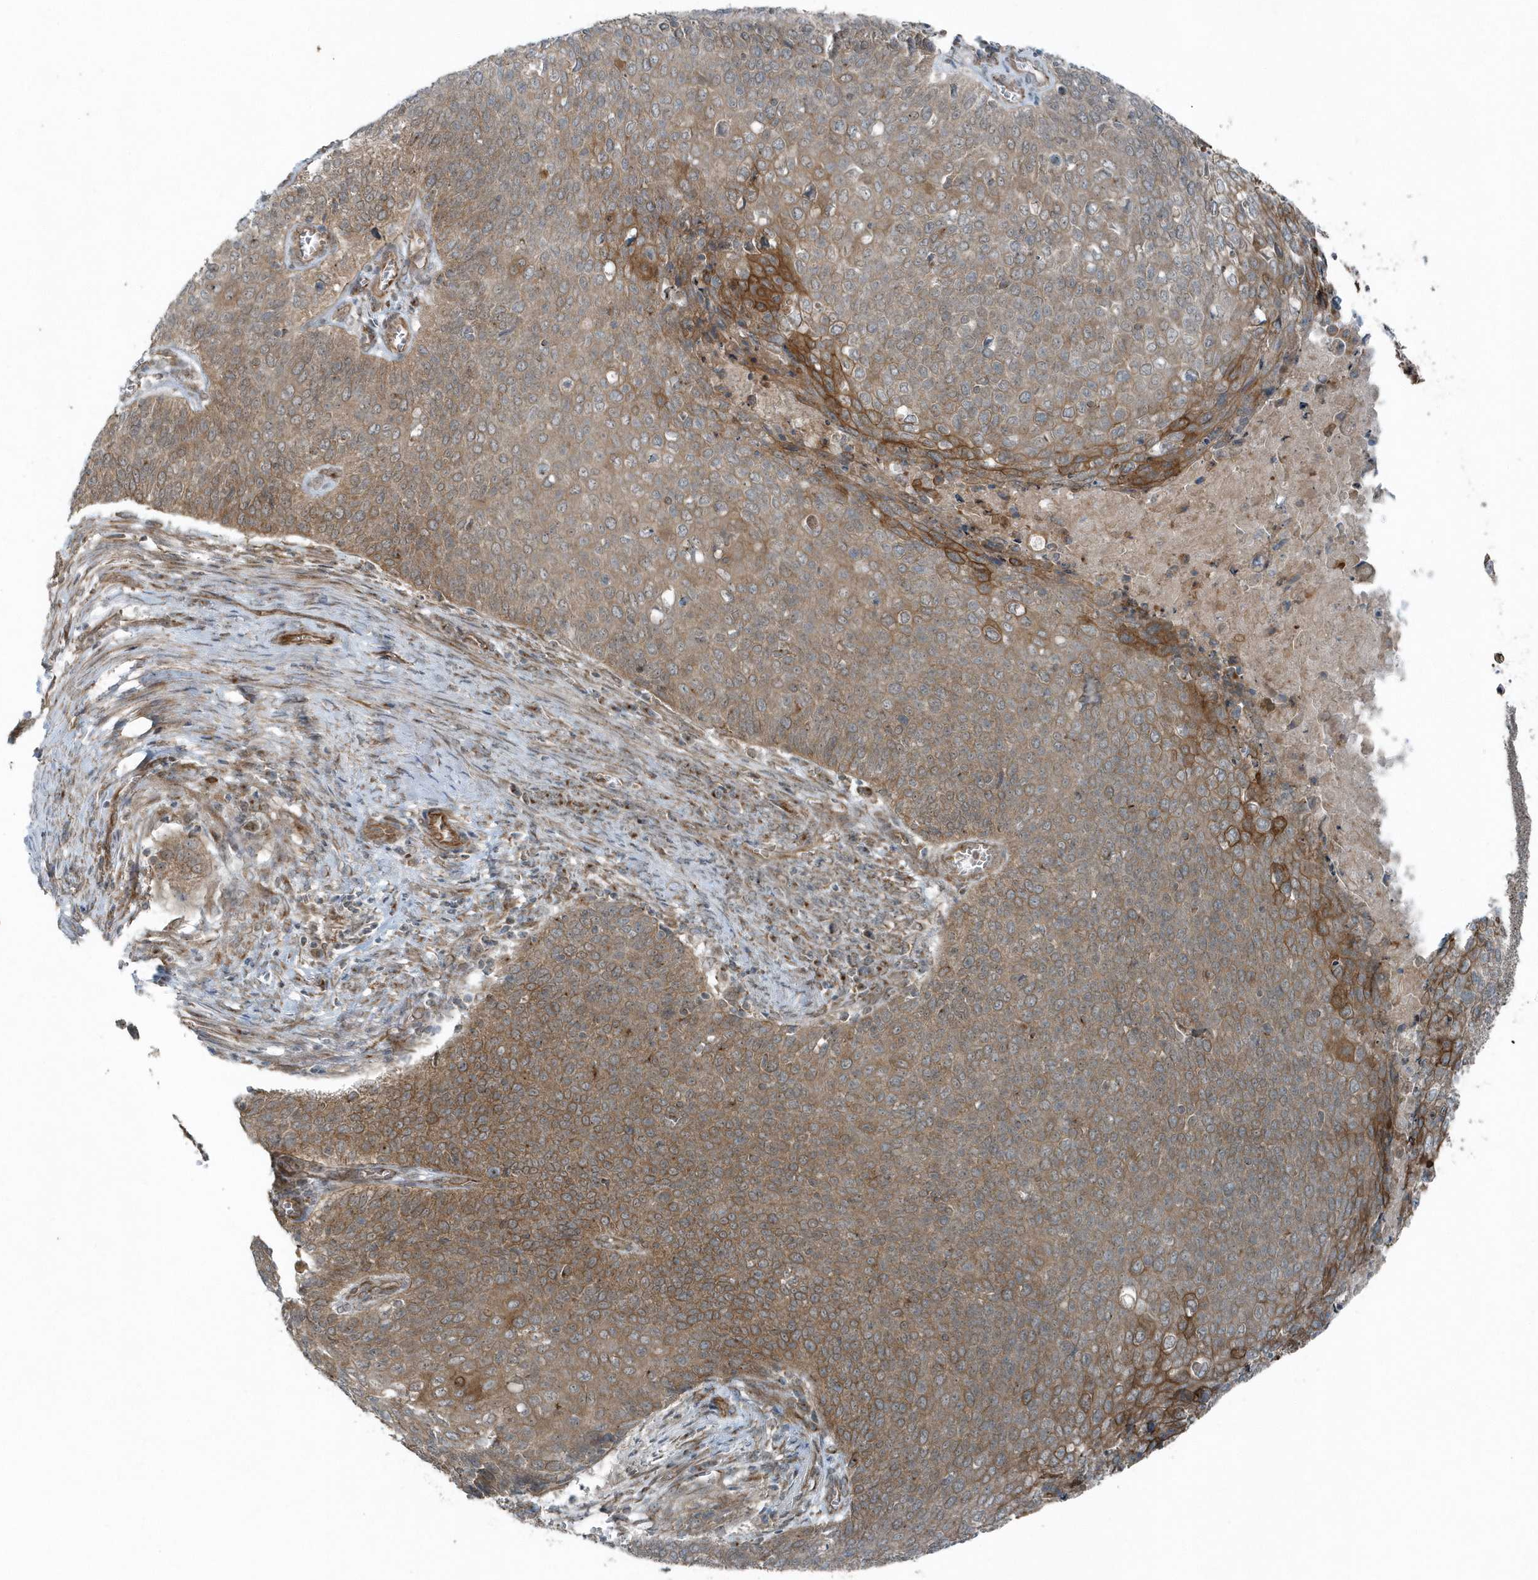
{"staining": {"intensity": "moderate", "quantity": ">75%", "location": "cytoplasmic/membranous"}, "tissue": "cervical cancer", "cell_type": "Tumor cells", "image_type": "cancer", "snomed": [{"axis": "morphology", "description": "Squamous cell carcinoma, NOS"}, {"axis": "topography", "description": "Cervix"}], "caption": "This is an image of immunohistochemistry staining of cervical cancer (squamous cell carcinoma), which shows moderate expression in the cytoplasmic/membranous of tumor cells.", "gene": "GCC2", "patient": {"sex": "female", "age": 39}}